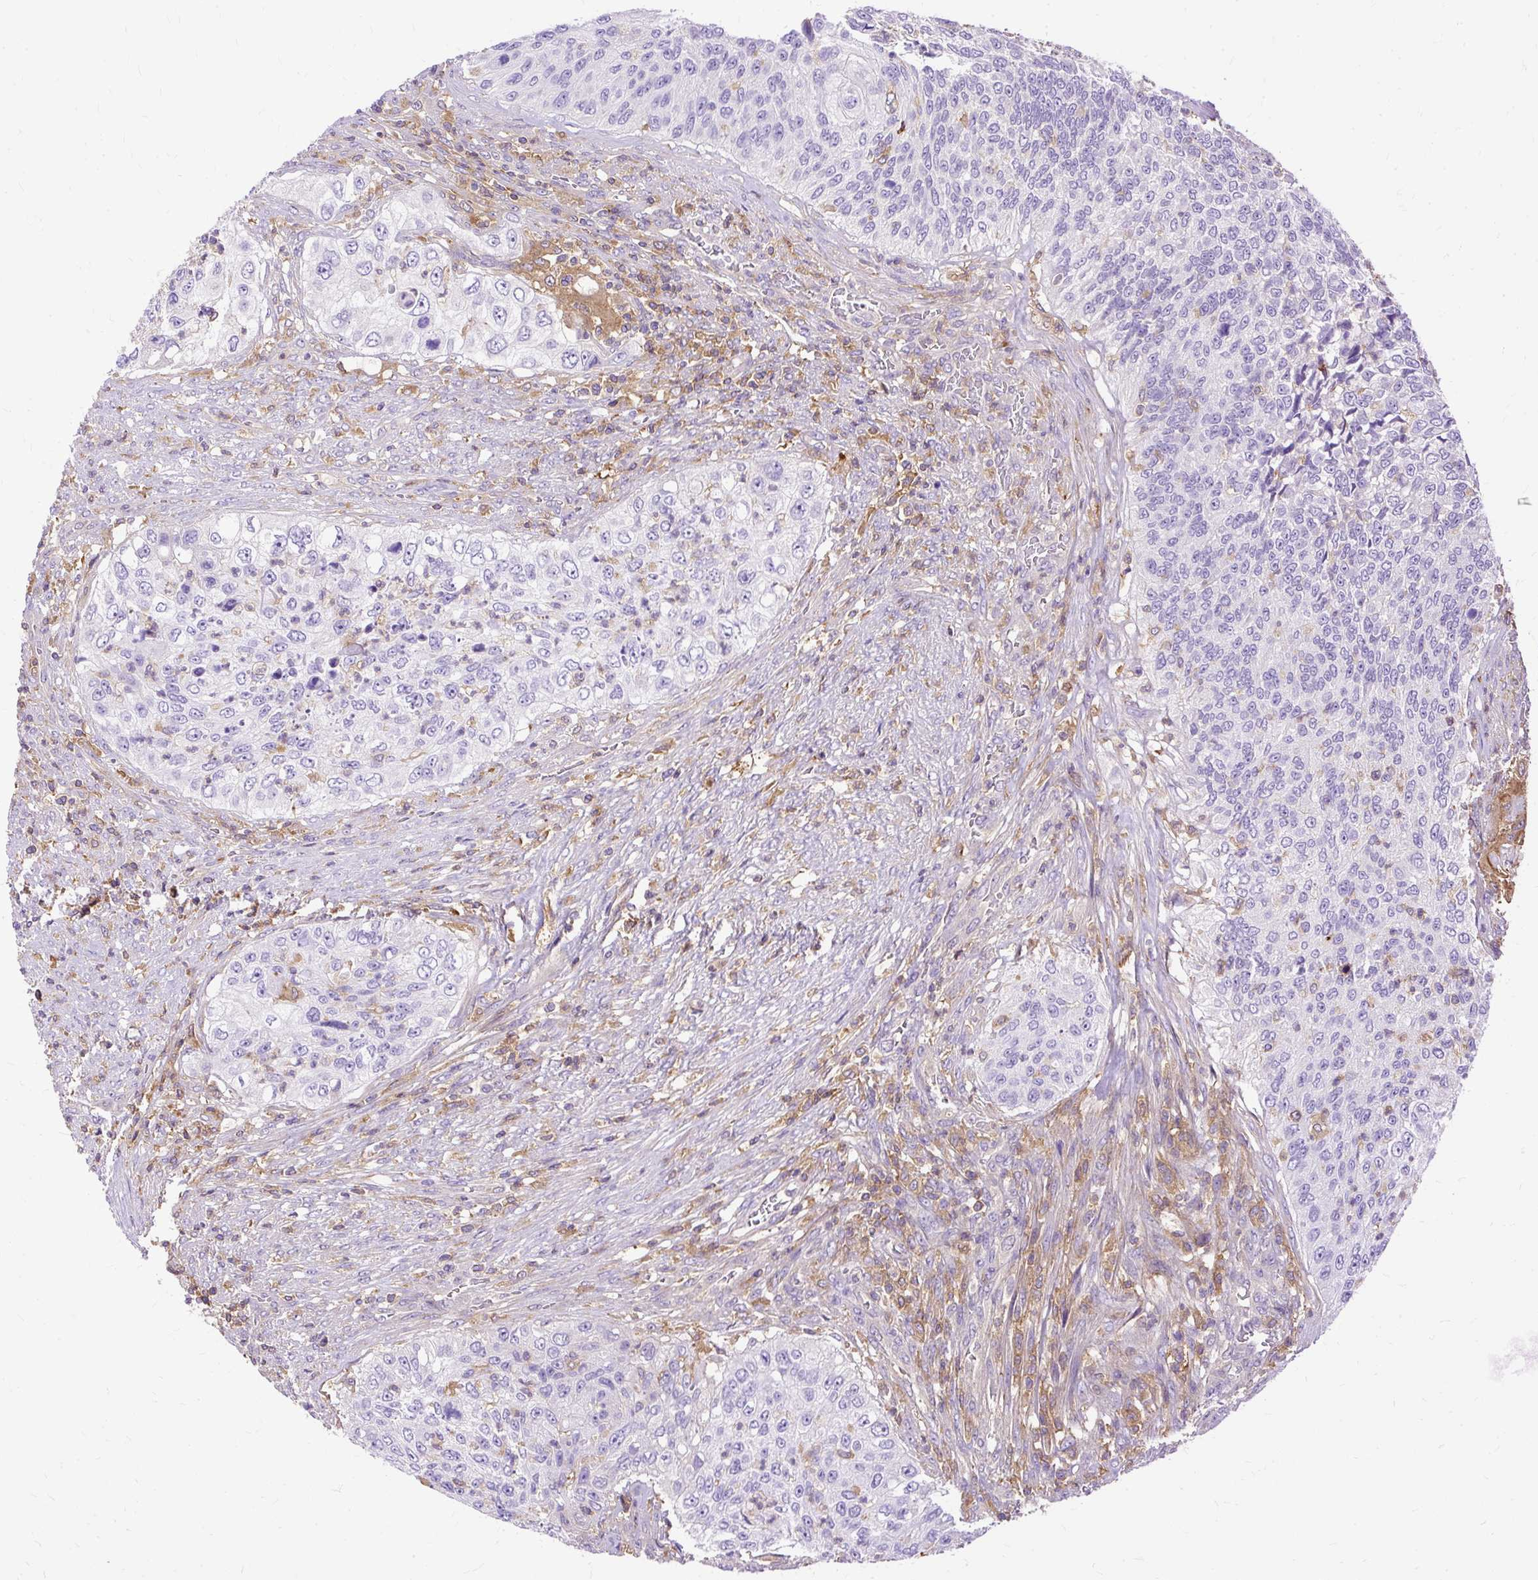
{"staining": {"intensity": "negative", "quantity": "none", "location": "none"}, "tissue": "urothelial cancer", "cell_type": "Tumor cells", "image_type": "cancer", "snomed": [{"axis": "morphology", "description": "Urothelial carcinoma, High grade"}, {"axis": "topography", "description": "Urinary bladder"}], "caption": "High power microscopy photomicrograph of an IHC histopathology image of urothelial cancer, revealing no significant staining in tumor cells. The staining is performed using DAB brown chromogen with nuclei counter-stained in using hematoxylin.", "gene": "TWF2", "patient": {"sex": "female", "age": 60}}